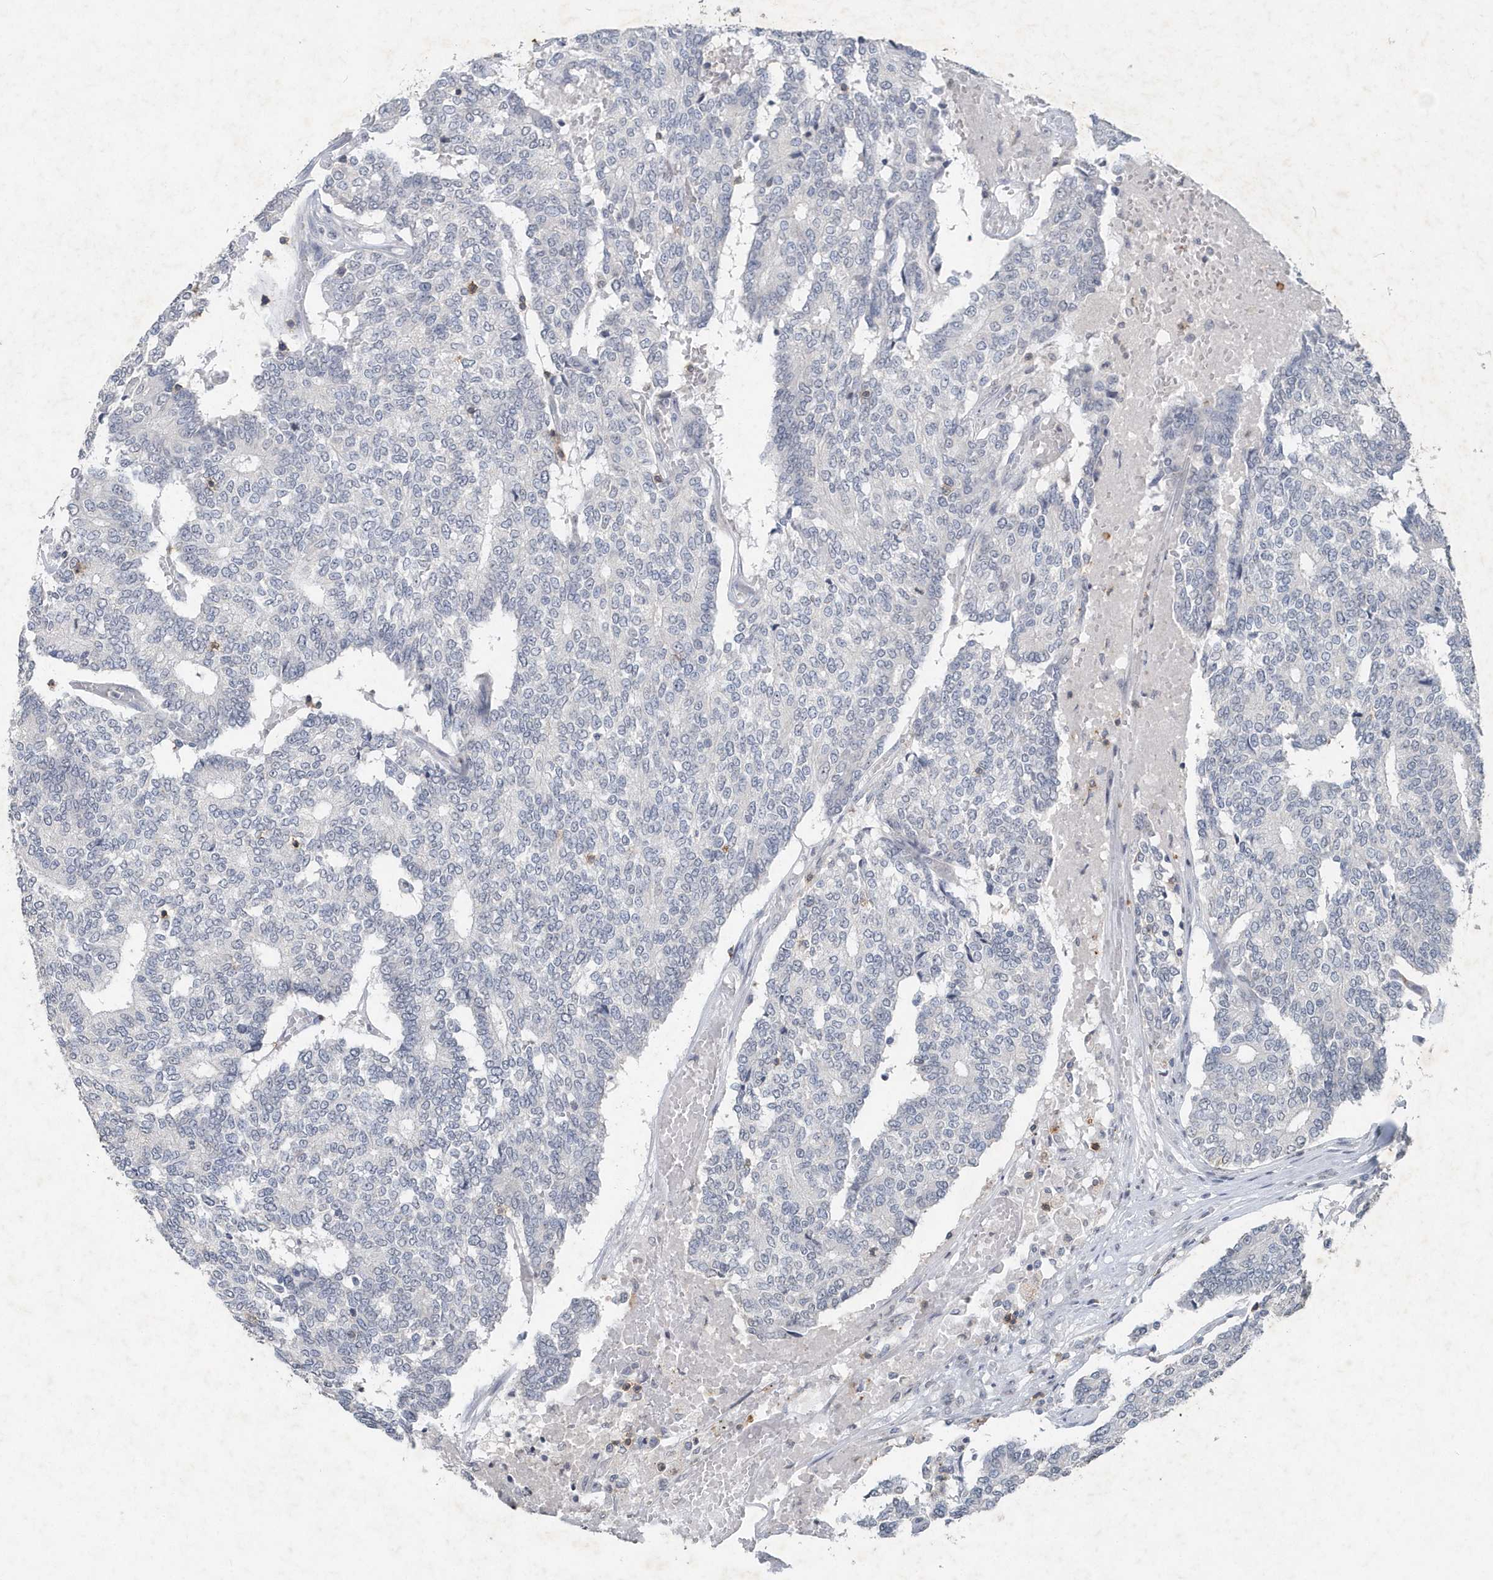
{"staining": {"intensity": "negative", "quantity": "none", "location": "none"}, "tissue": "prostate cancer", "cell_type": "Tumor cells", "image_type": "cancer", "snomed": [{"axis": "morphology", "description": "Normal tissue, NOS"}, {"axis": "morphology", "description": "Adenocarcinoma, High grade"}, {"axis": "topography", "description": "Prostate"}, {"axis": "topography", "description": "Seminal veicle"}], "caption": "Tumor cells are negative for brown protein staining in prostate adenocarcinoma (high-grade).", "gene": "PDCD1", "patient": {"sex": "male", "age": 55}}